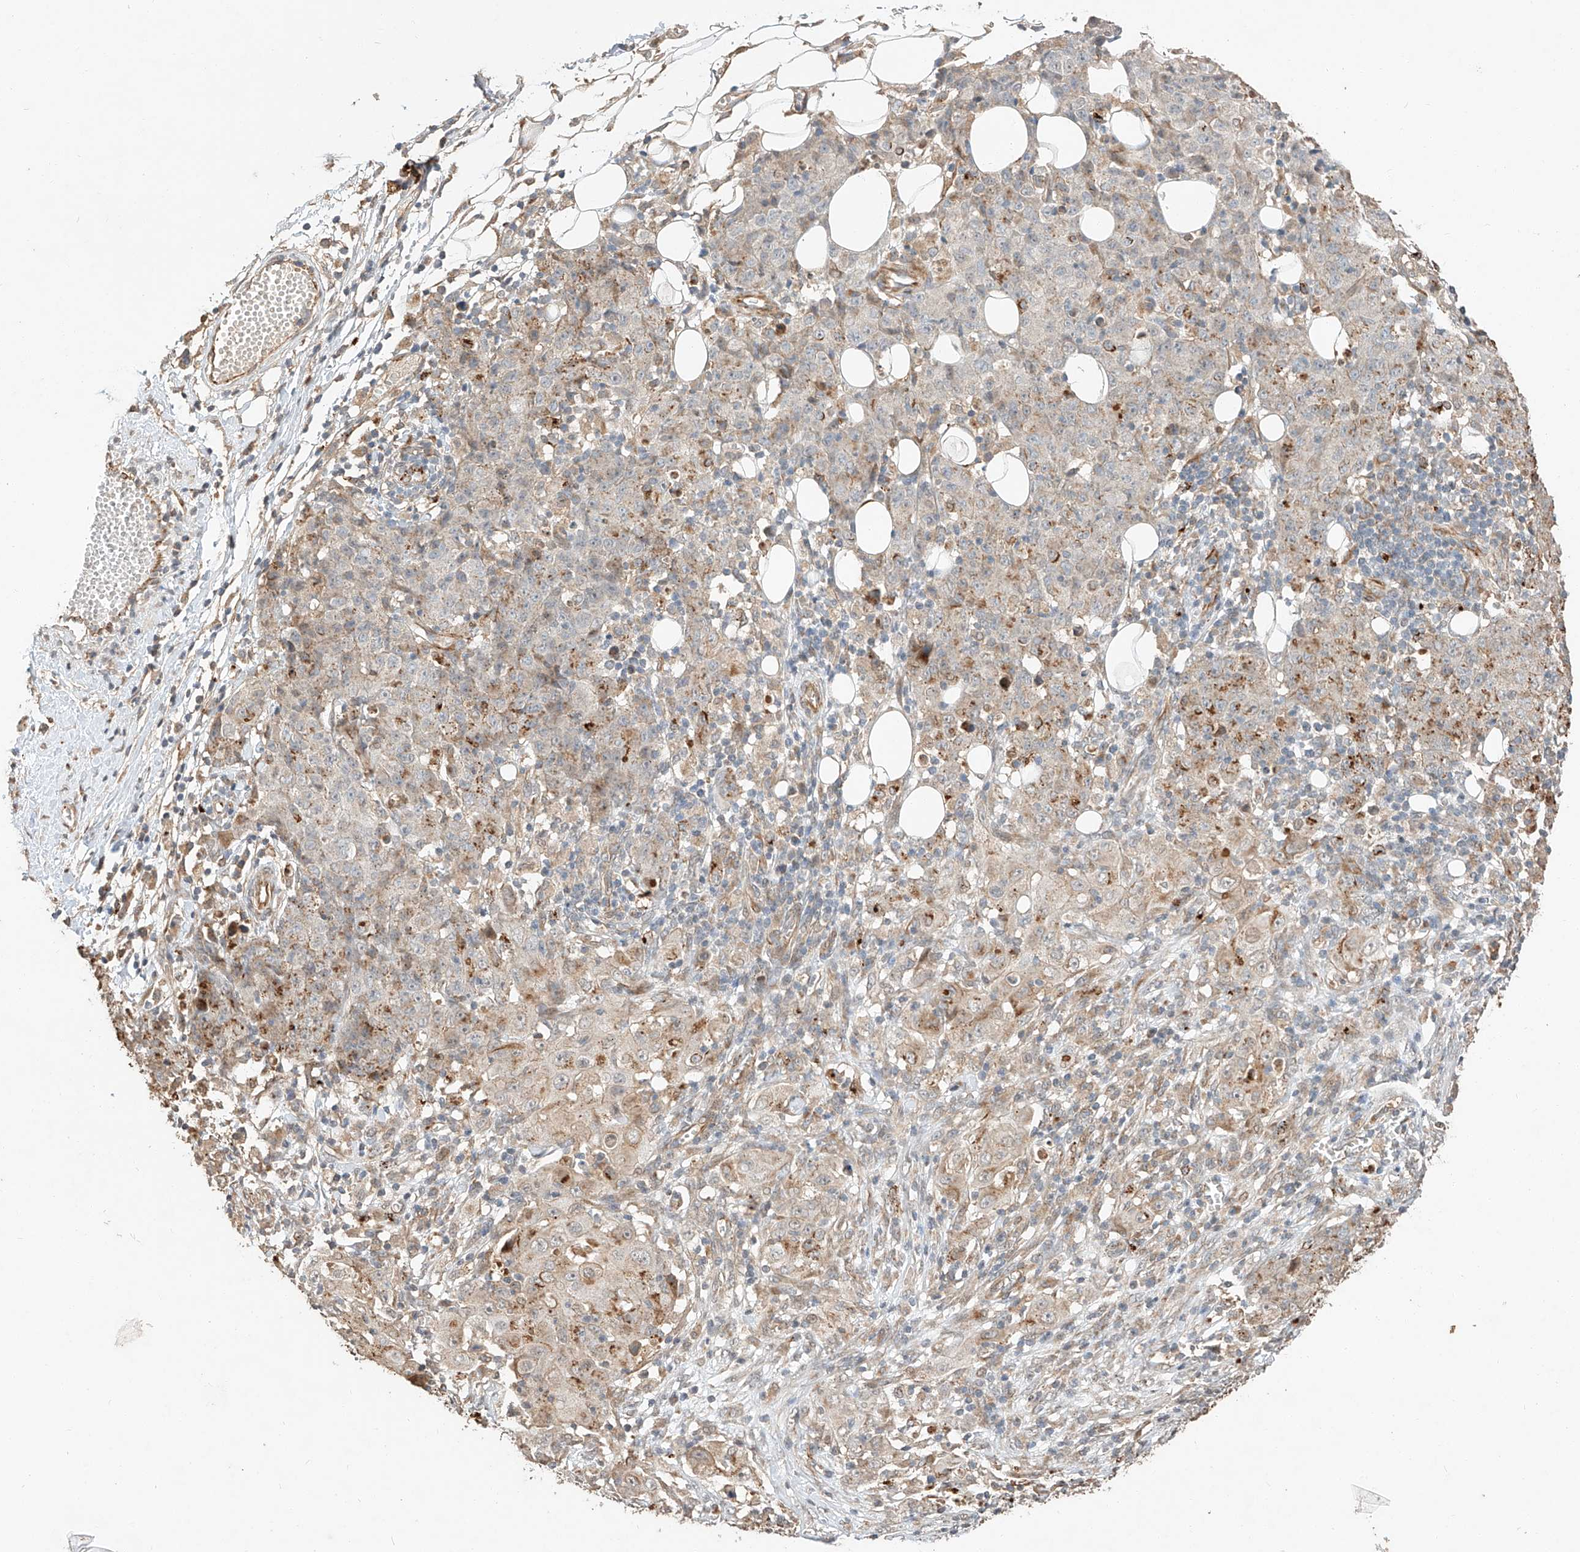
{"staining": {"intensity": "moderate", "quantity": "<25%", "location": "cytoplasmic/membranous"}, "tissue": "ovarian cancer", "cell_type": "Tumor cells", "image_type": "cancer", "snomed": [{"axis": "morphology", "description": "Carcinoma, endometroid"}, {"axis": "topography", "description": "Ovary"}], "caption": "Human ovarian cancer stained with a protein marker displays moderate staining in tumor cells.", "gene": "SUSD6", "patient": {"sex": "female", "age": 42}}